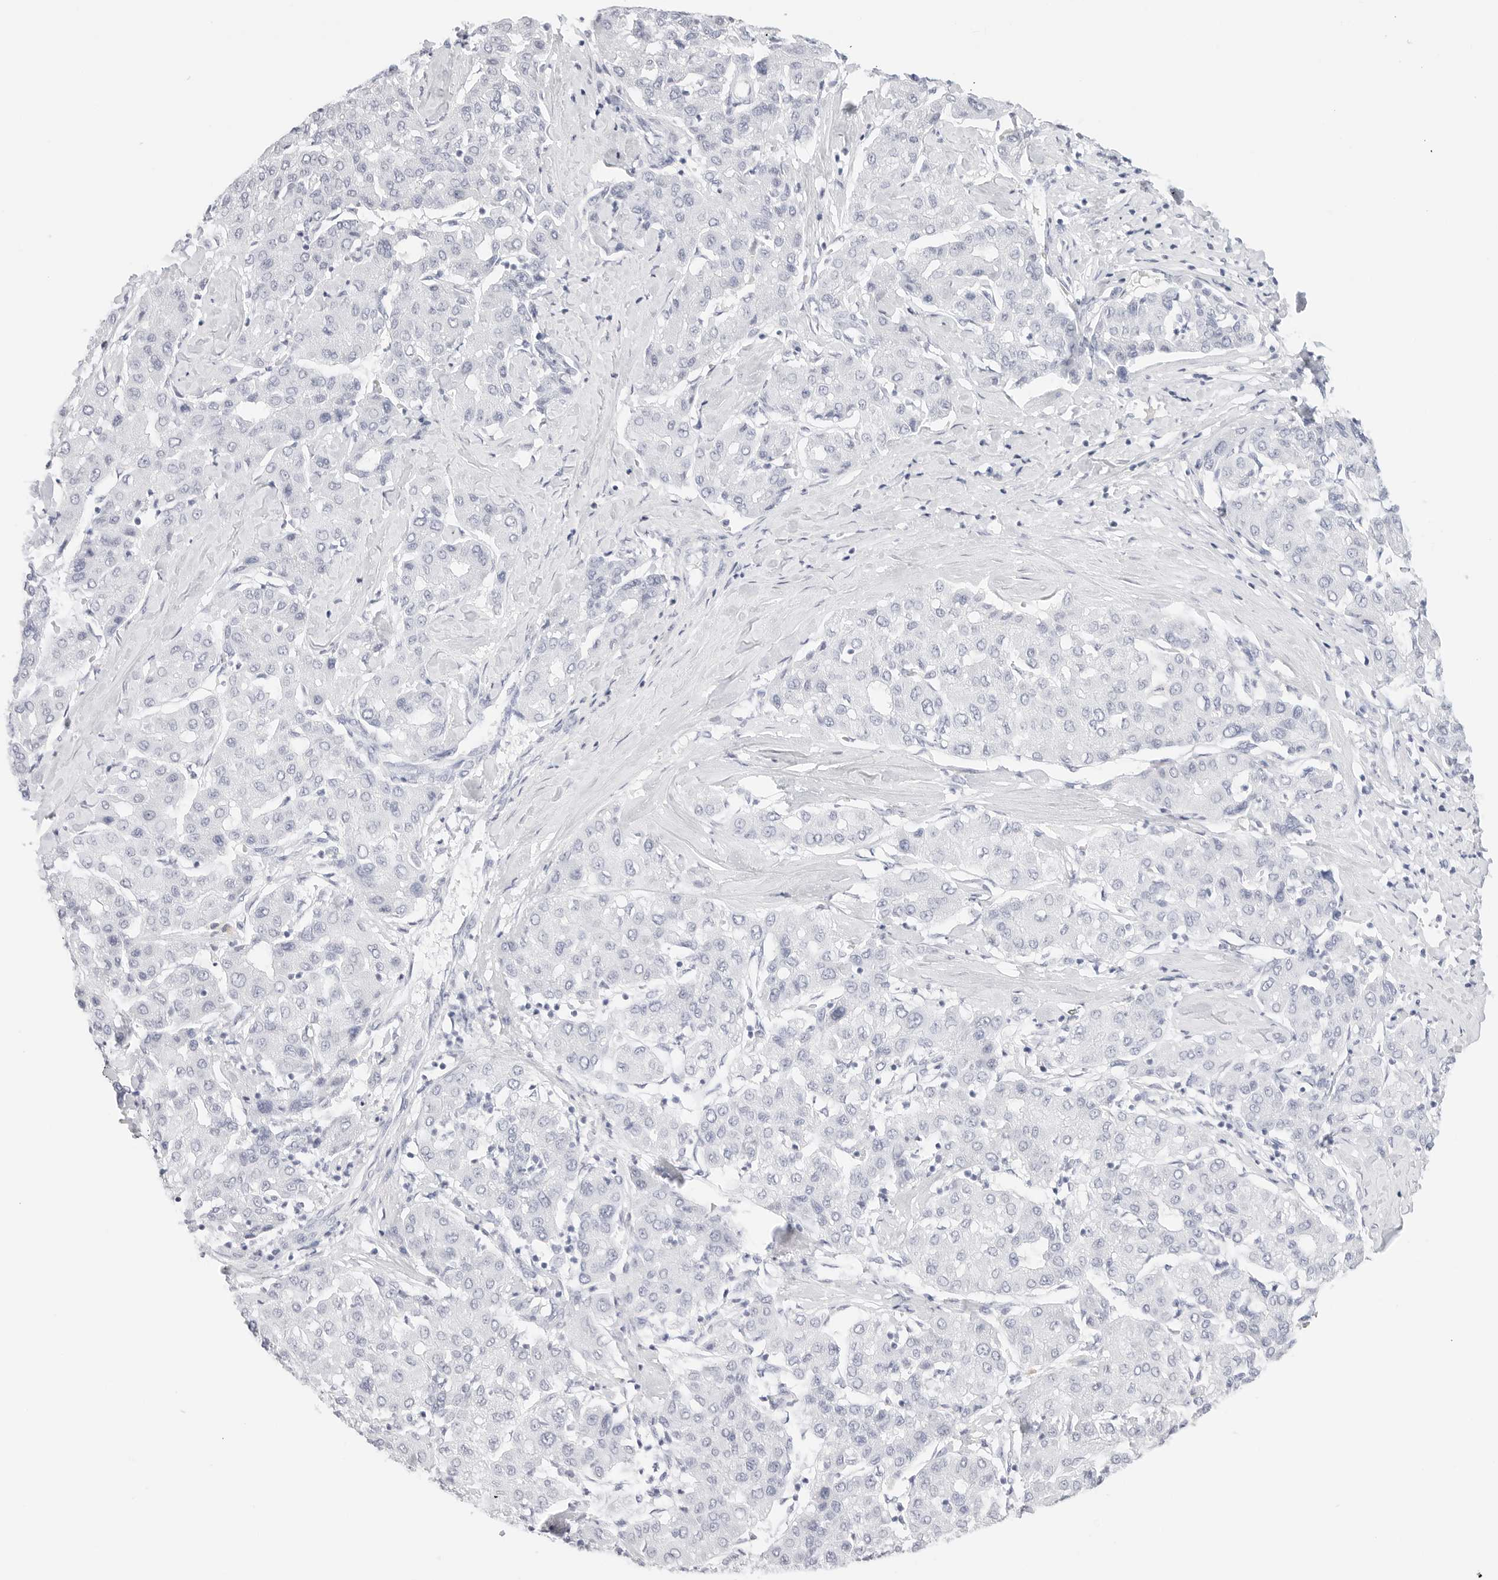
{"staining": {"intensity": "negative", "quantity": "none", "location": "none"}, "tissue": "liver cancer", "cell_type": "Tumor cells", "image_type": "cancer", "snomed": [{"axis": "morphology", "description": "Carcinoma, Hepatocellular, NOS"}, {"axis": "topography", "description": "Liver"}], "caption": "An immunohistochemistry photomicrograph of liver cancer (hepatocellular carcinoma) is shown. There is no staining in tumor cells of liver cancer (hepatocellular carcinoma). (Brightfield microscopy of DAB immunohistochemistry (IHC) at high magnification).", "gene": "TFF2", "patient": {"sex": "male", "age": 65}}